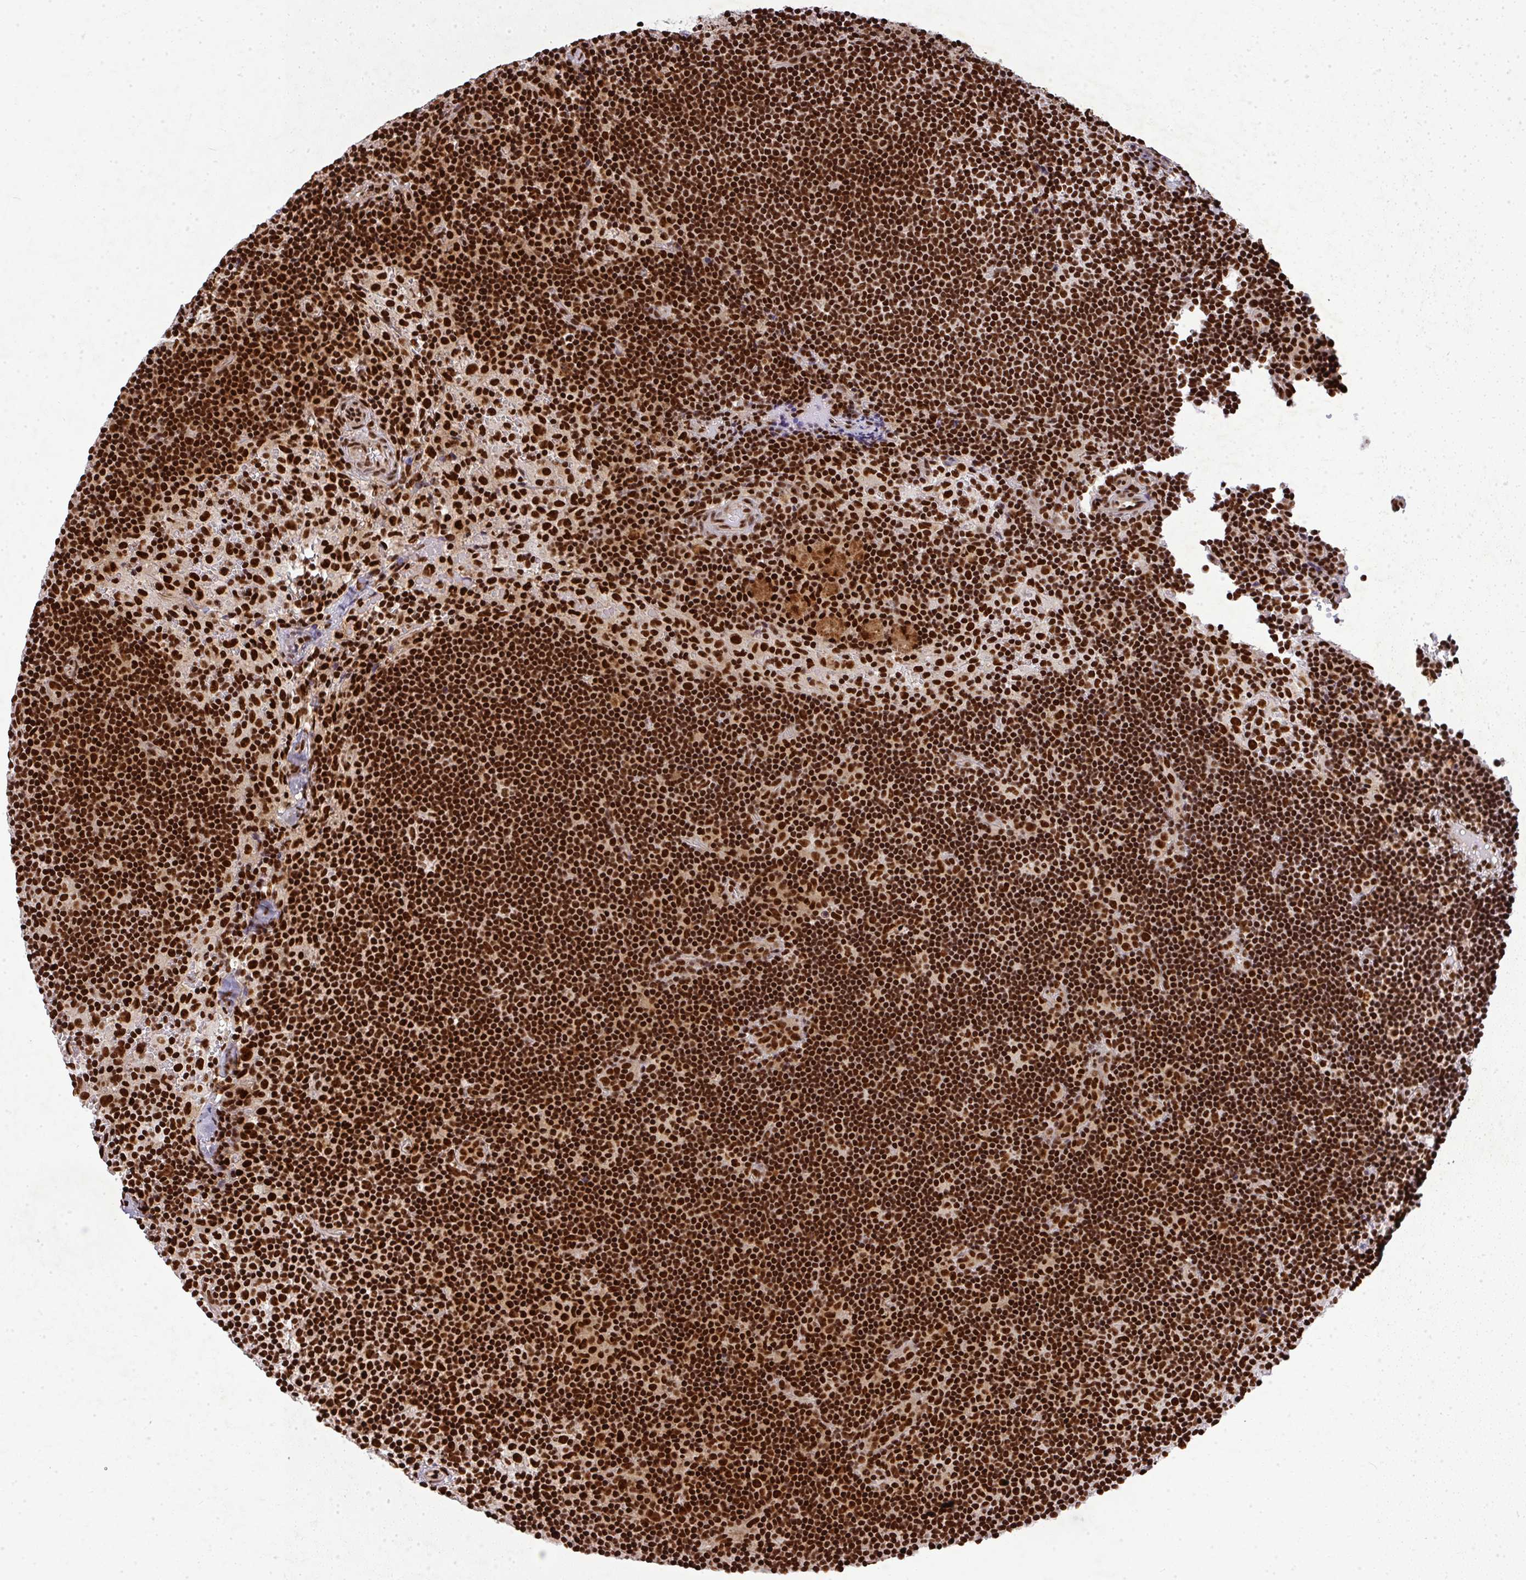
{"staining": {"intensity": "strong", "quantity": ">75%", "location": "nuclear"}, "tissue": "lymph node", "cell_type": "Germinal center cells", "image_type": "normal", "snomed": [{"axis": "morphology", "description": "Normal tissue, NOS"}, {"axis": "topography", "description": "Lymph node"}], "caption": "This image exhibits immunohistochemistry staining of benign lymph node, with high strong nuclear positivity in about >75% of germinal center cells.", "gene": "U2AF1L4", "patient": {"sex": "female", "age": 45}}